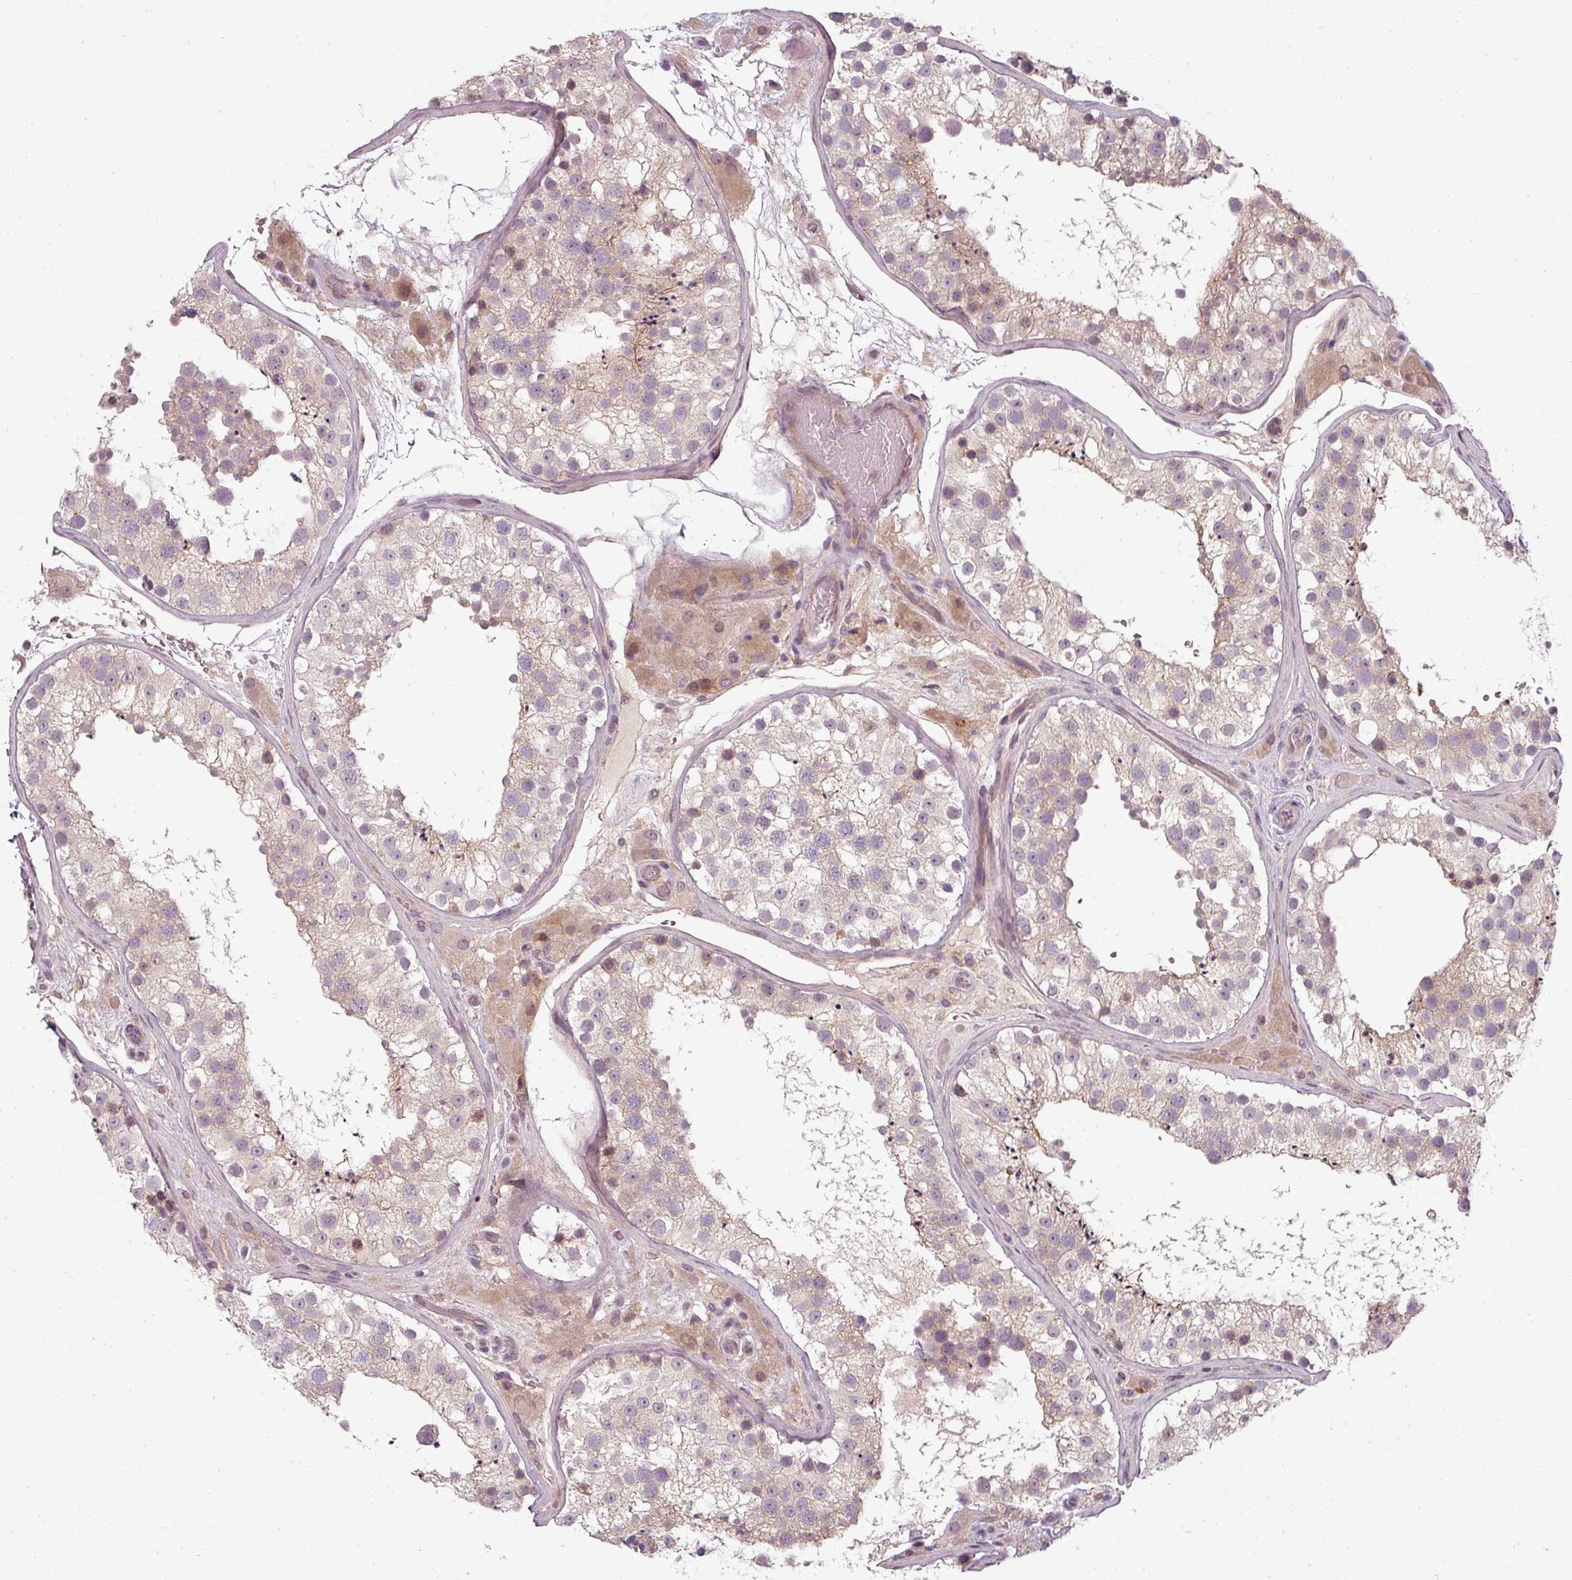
{"staining": {"intensity": "weak", "quantity": "<25%", "location": "cytoplasmic/membranous"}, "tissue": "testis", "cell_type": "Cells in seminiferous ducts", "image_type": "normal", "snomed": [{"axis": "morphology", "description": "Normal tissue, NOS"}, {"axis": "topography", "description": "Testis"}], "caption": "Cells in seminiferous ducts show no significant protein positivity in normal testis. Brightfield microscopy of immunohistochemistry stained with DAB (3,3'-diaminobenzidine) (brown) and hematoxylin (blue), captured at high magnification.", "gene": "SLC16A9", "patient": {"sex": "male", "age": 26}}